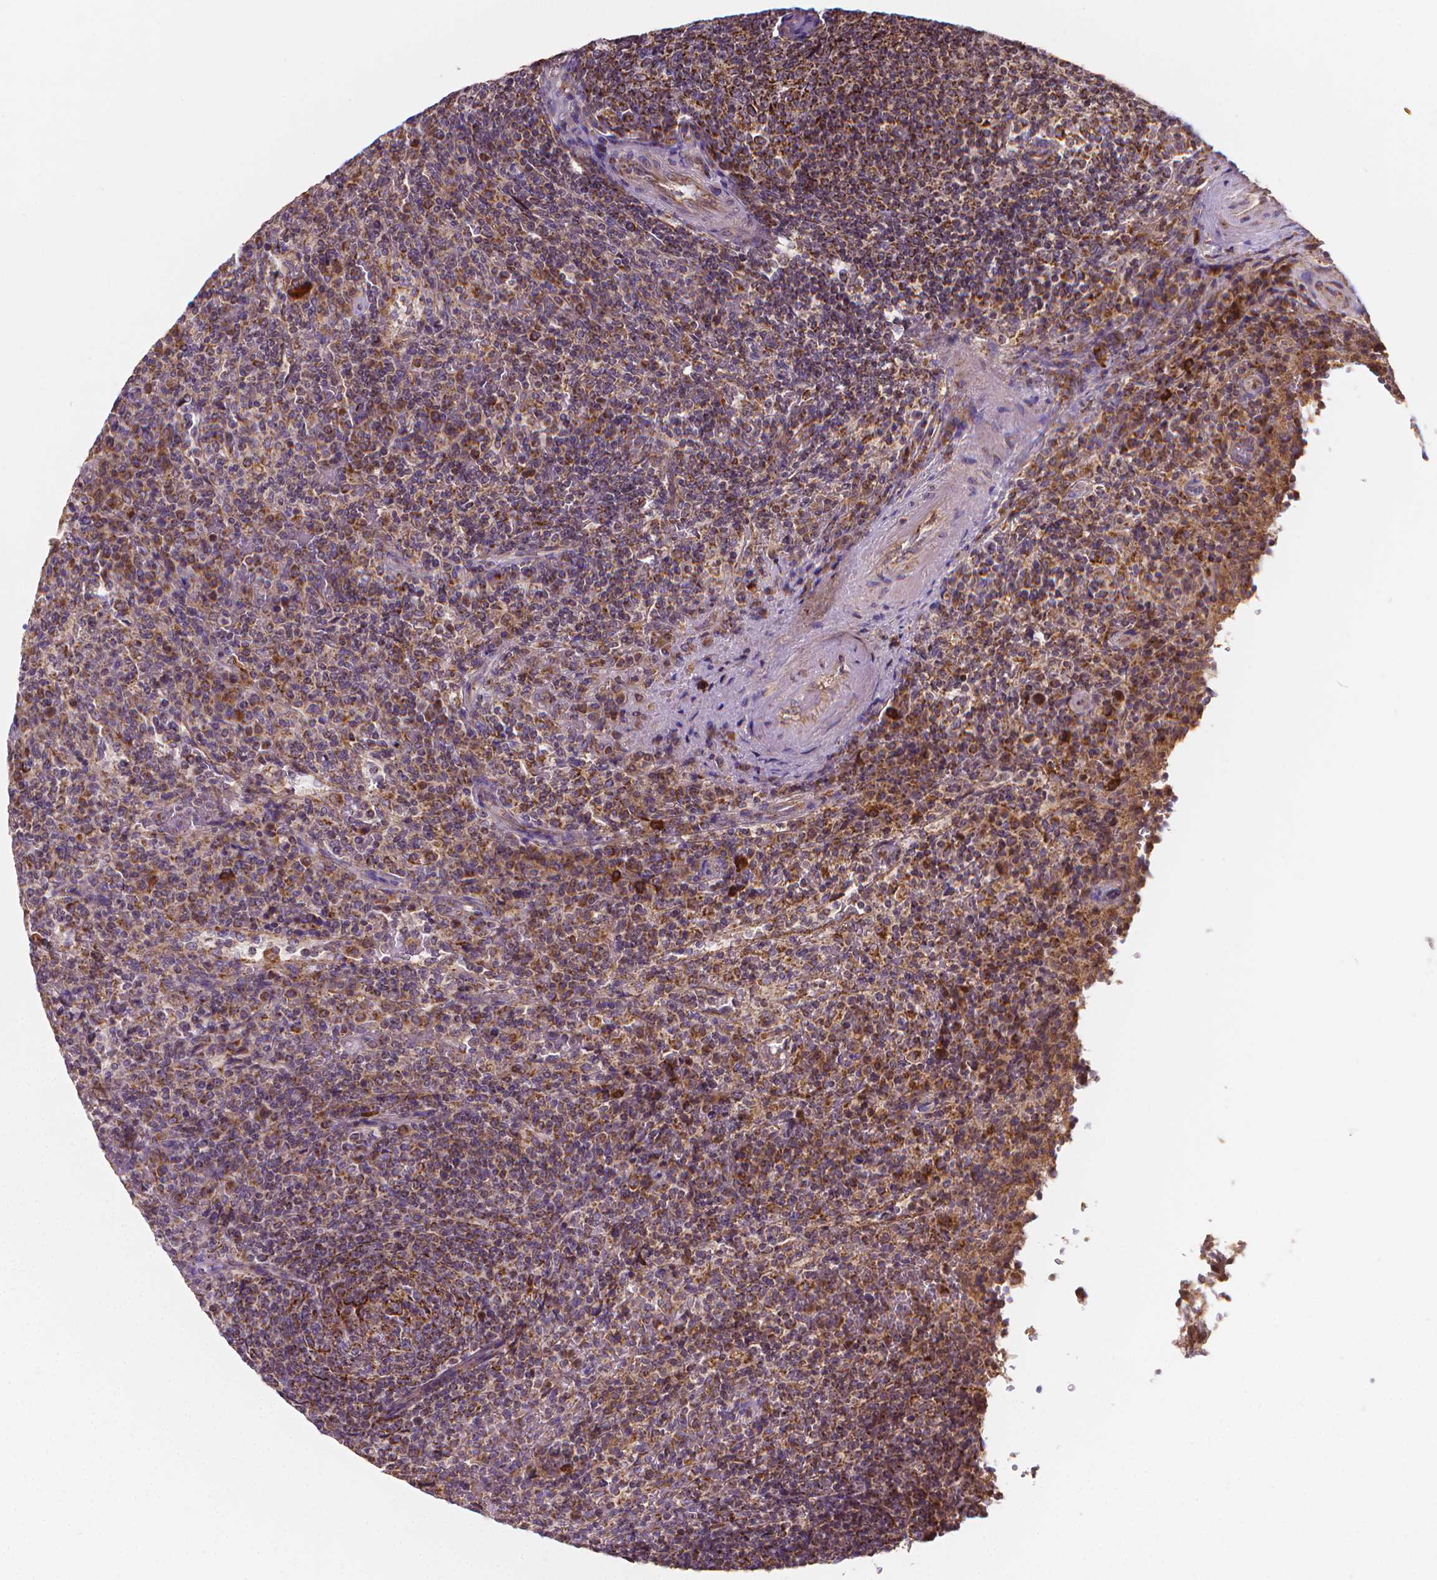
{"staining": {"intensity": "moderate", "quantity": "25%-75%", "location": "cytoplasmic/membranous"}, "tissue": "lymphoma", "cell_type": "Tumor cells", "image_type": "cancer", "snomed": [{"axis": "morphology", "description": "Malignant lymphoma, non-Hodgkin's type, Low grade"}, {"axis": "topography", "description": "Spleen"}], "caption": "Protein analysis of lymphoma tissue demonstrates moderate cytoplasmic/membranous staining in about 25%-75% of tumor cells.", "gene": "SNCAIP", "patient": {"sex": "male", "age": 62}}